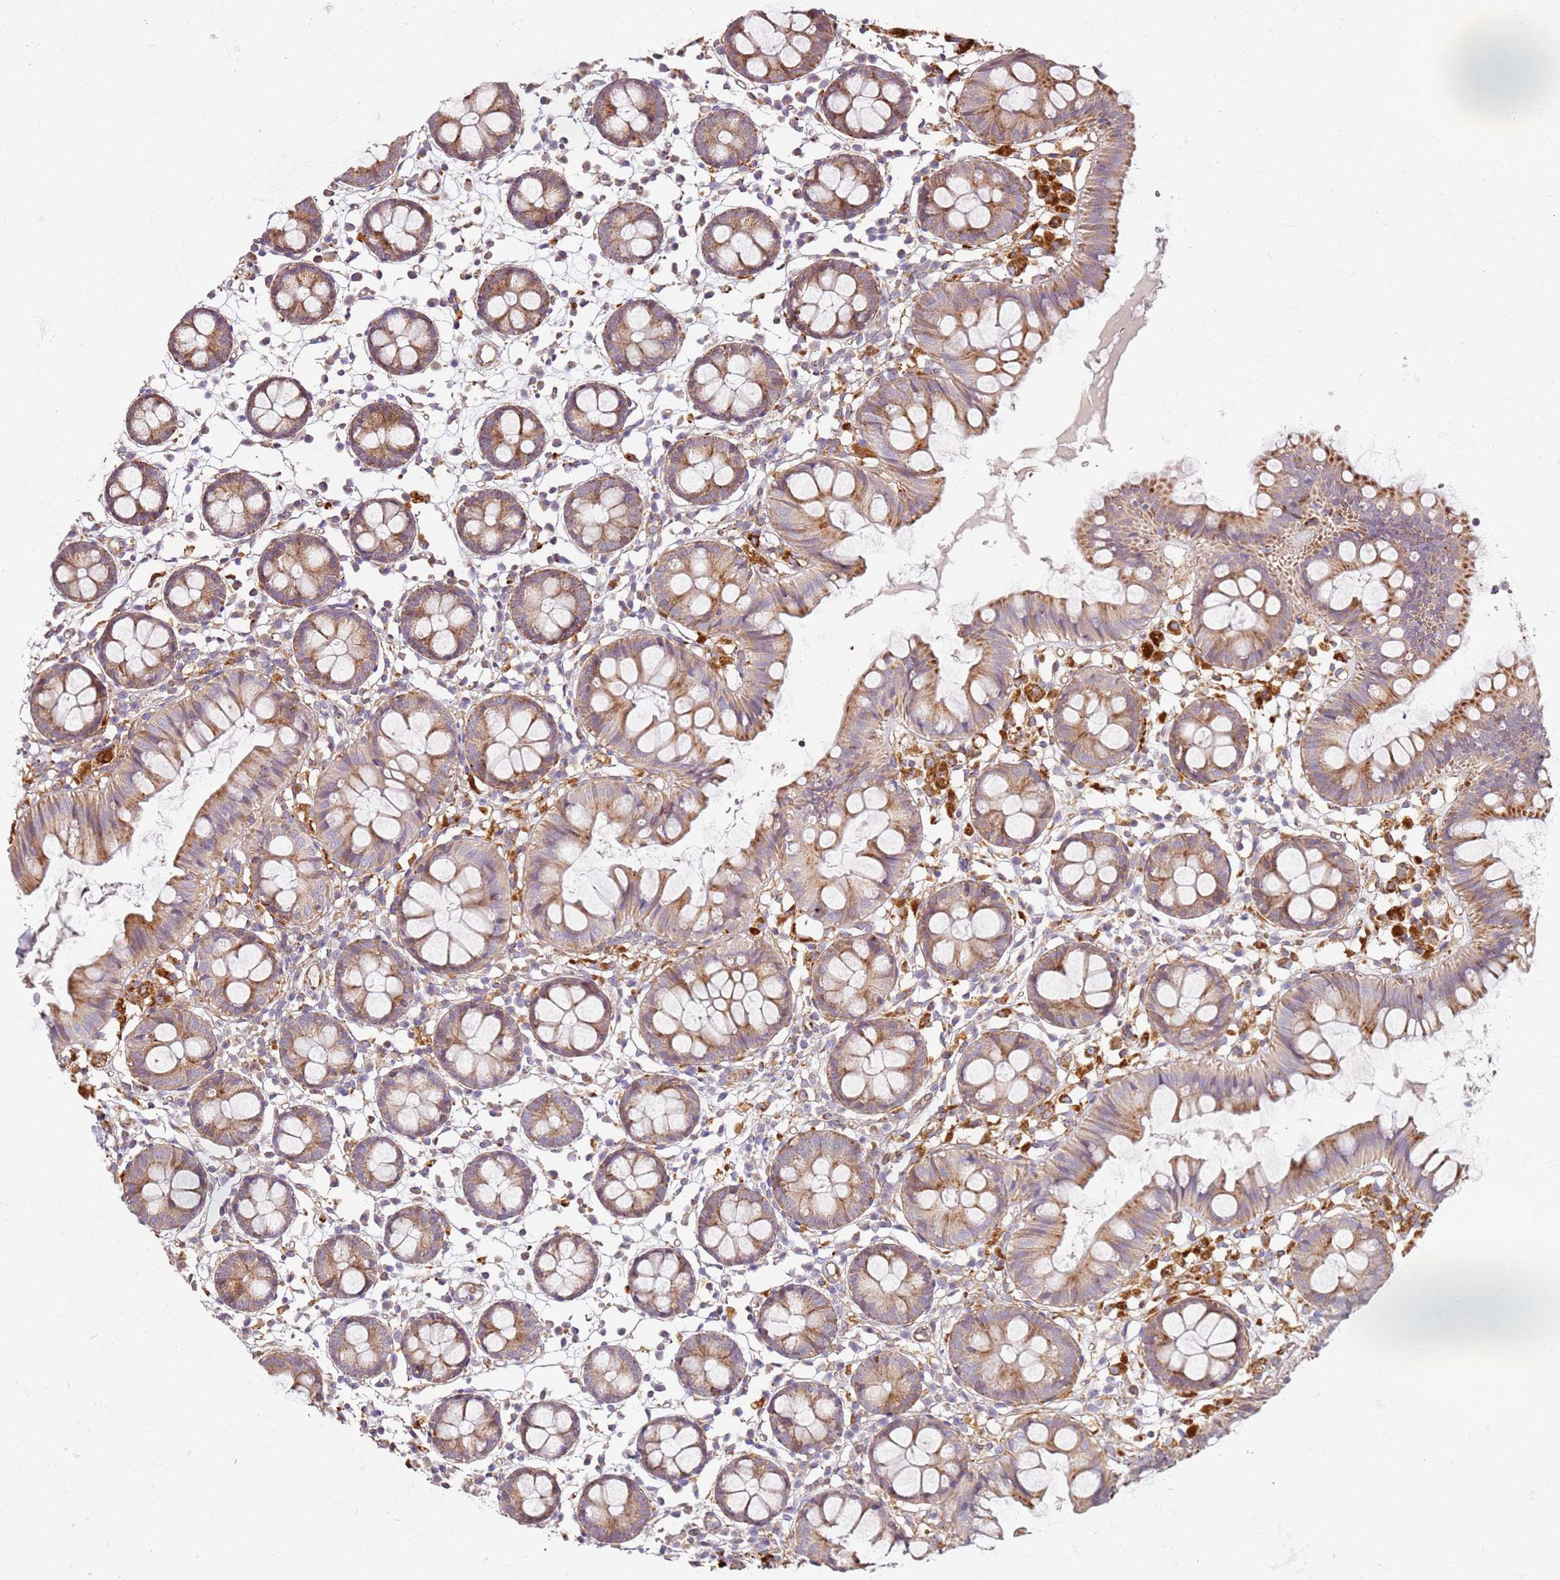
{"staining": {"intensity": "weak", "quantity": ">75%", "location": "cytoplasmic/membranous"}, "tissue": "colon", "cell_type": "Endothelial cells", "image_type": "normal", "snomed": [{"axis": "morphology", "description": "Normal tissue, NOS"}, {"axis": "topography", "description": "Colon"}], "caption": "DAB immunohistochemical staining of normal colon shows weak cytoplasmic/membranous protein positivity in approximately >75% of endothelial cells. The staining was performed using DAB to visualize the protein expression in brown, while the nuclei were stained in blue with hematoxylin (Magnification: 20x).", "gene": "PROKR2", "patient": {"sex": "female", "age": 84}}